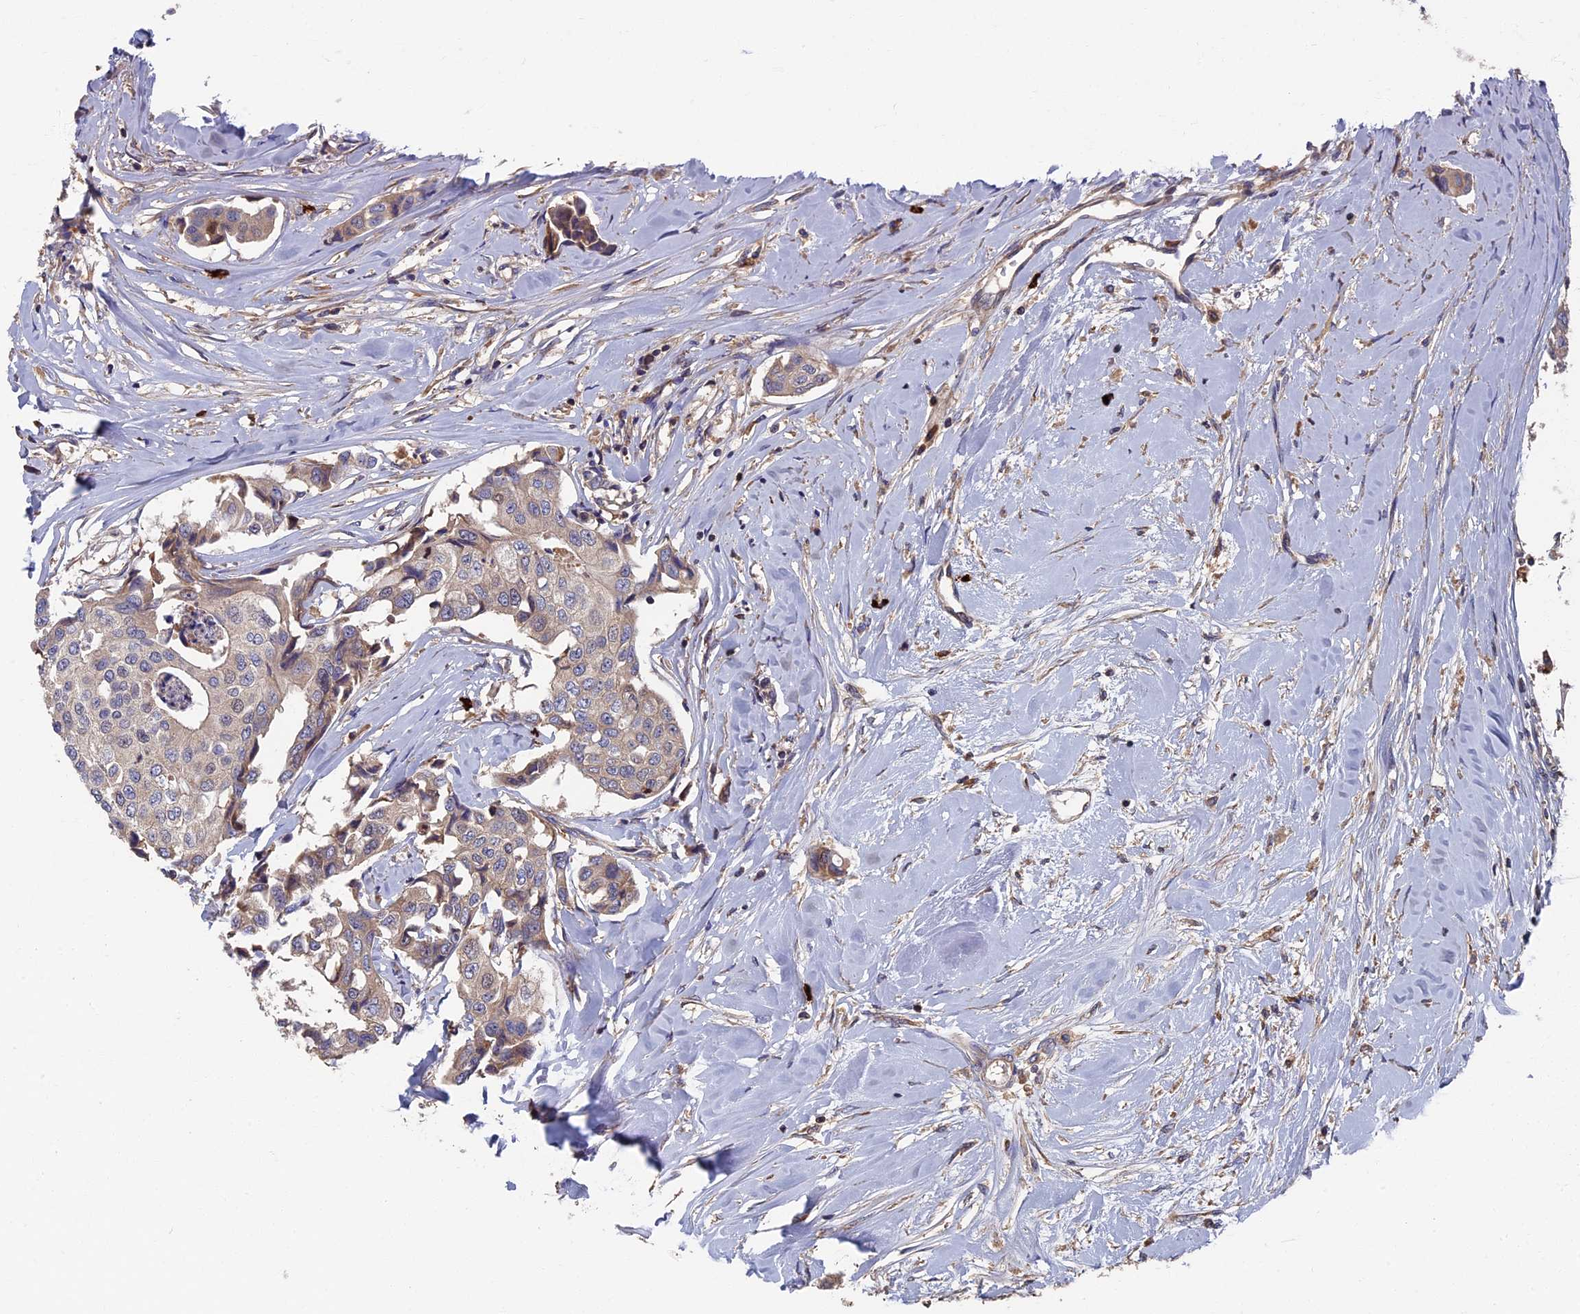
{"staining": {"intensity": "negative", "quantity": "none", "location": "none"}, "tissue": "breast cancer", "cell_type": "Tumor cells", "image_type": "cancer", "snomed": [{"axis": "morphology", "description": "Duct carcinoma"}, {"axis": "topography", "description": "Breast"}], "caption": "DAB (3,3'-diaminobenzidine) immunohistochemical staining of human breast cancer (intraductal carcinoma) reveals no significant positivity in tumor cells.", "gene": "TNK2", "patient": {"sex": "female", "age": 80}}